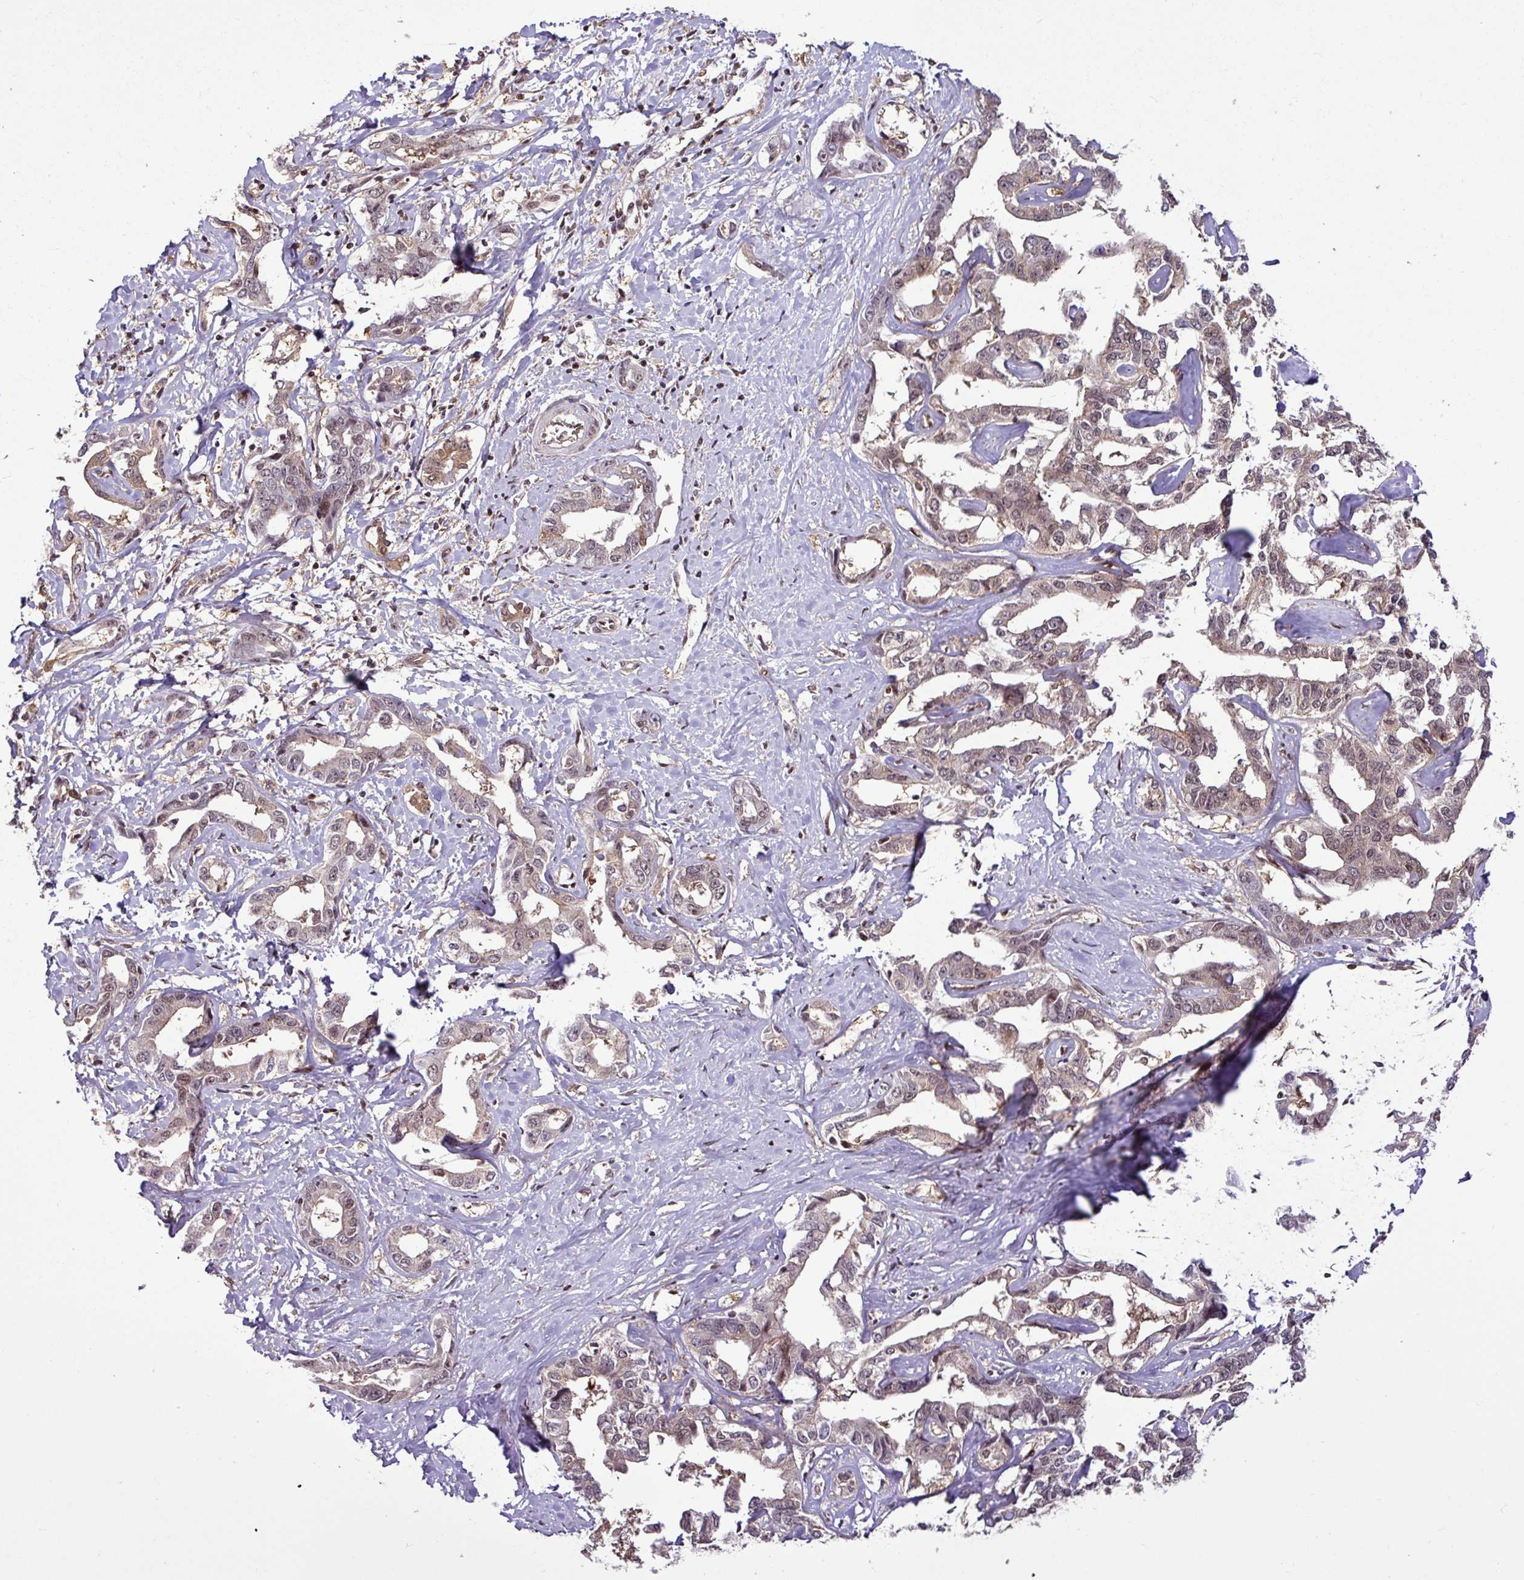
{"staining": {"intensity": "weak", "quantity": ">75%", "location": "cytoplasmic/membranous,nuclear"}, "tissue": "liver cancer", "cell_type": "Tumor cells", "image_type": "cancer", "snomed": [{"axis": "morphology", "description": "Cholangiocarcinoma"}, {"axis": "topography", "description": "Liver"}], "caption": "The immunohistochemical stain labels weak cytoplasmic/membranous and nuclear staining in tumor cells of cholangiocarcinoma (liver) tissue.", "gene": "ITPKC", "patient": {"sex": "male", "age": 59}}